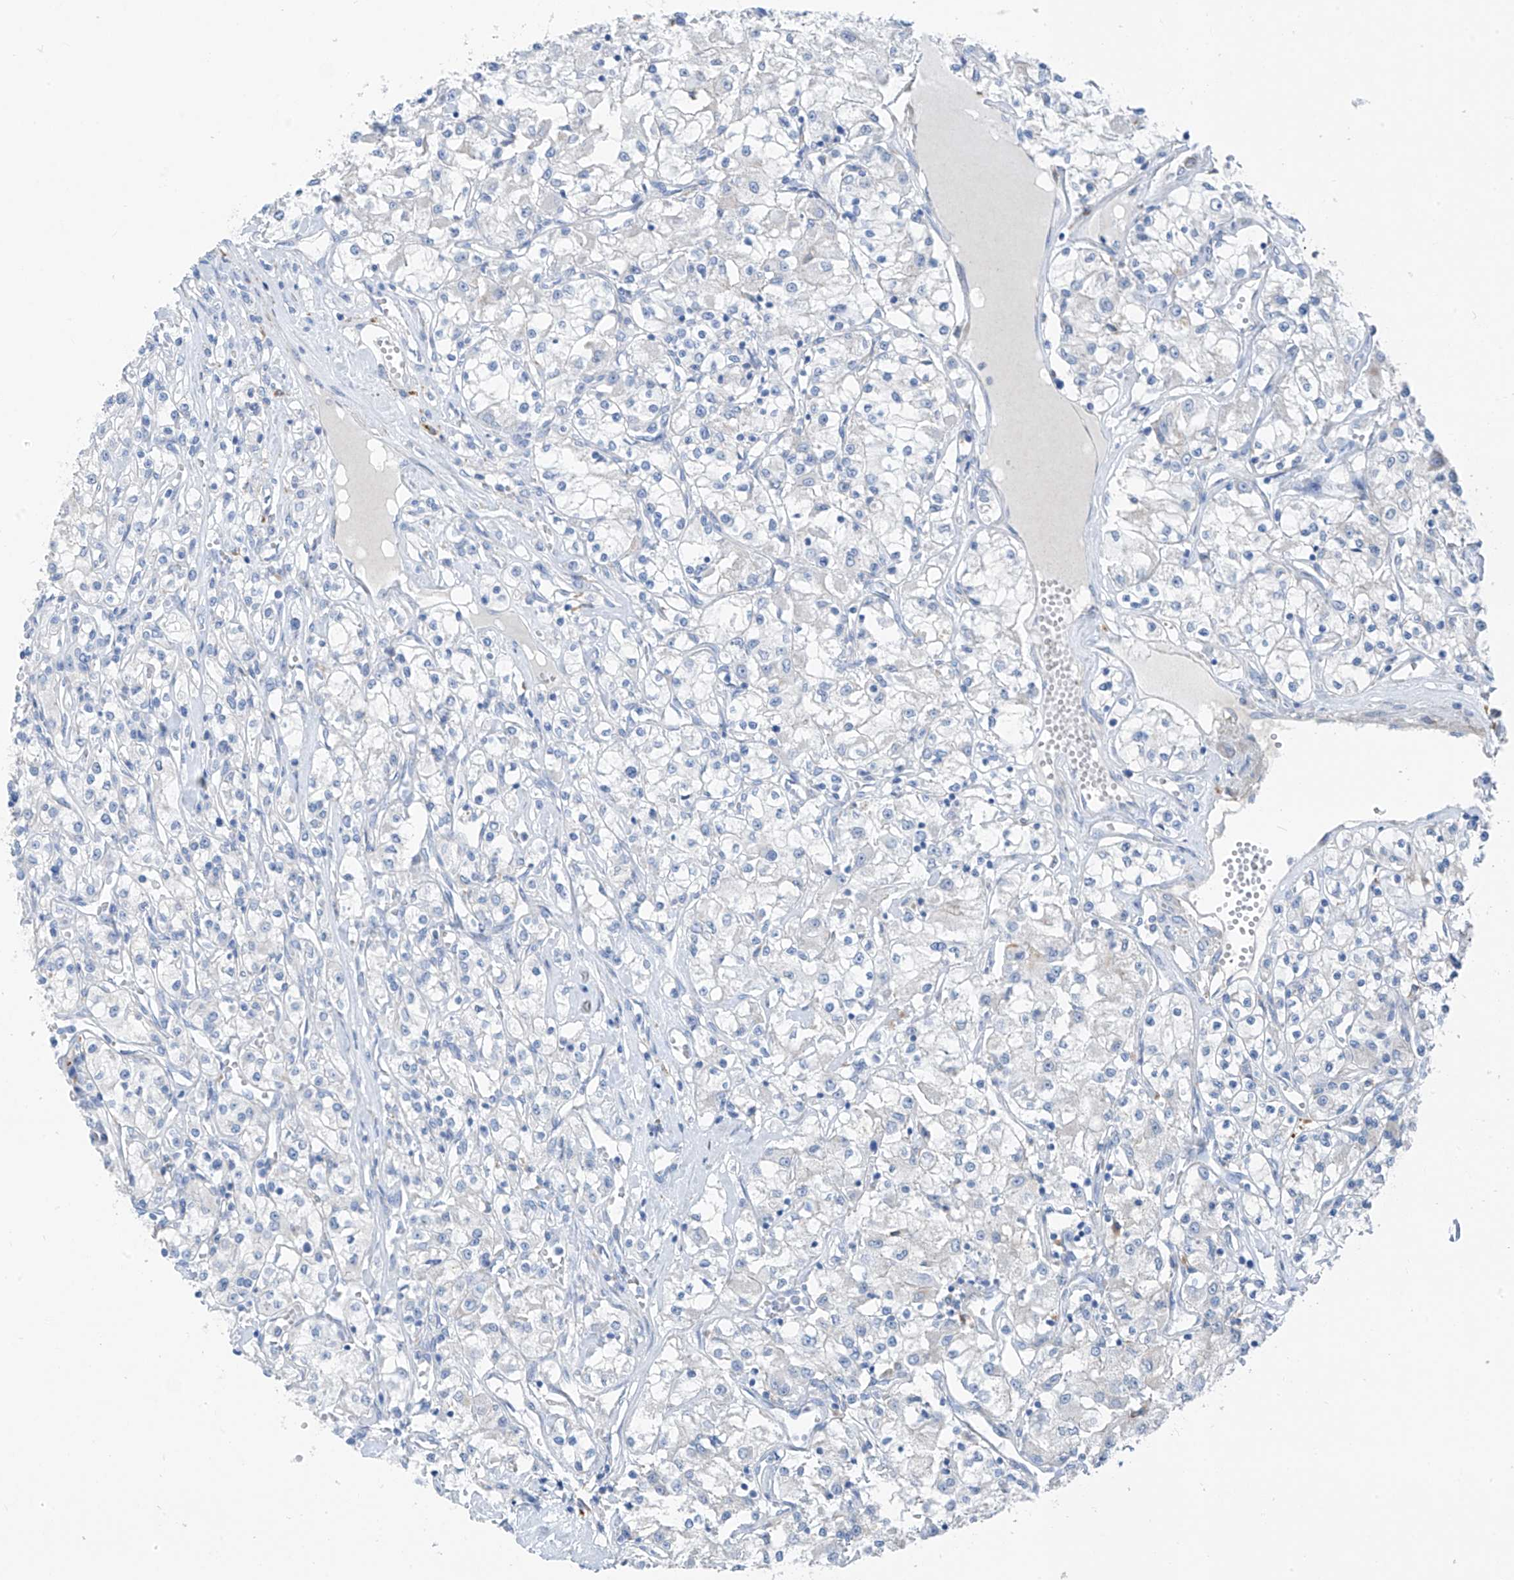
{"staining": {"intensity": "negative", "quantity": "none", "location": "none"}, "tissue": "renal cancer", "cell_type": "Tumor cells", "image_type": "cancer", "snomed": [{"axis": "morphology", "description": "Adenocarcinoma, NOS"}, {"axis": "topography", "description": "Kidney"}], "caption": "Tumor cells show no significant protein expression in renal cancer.", "gene": "GLMP", "patient": {"sex": "female", "age": 59}}